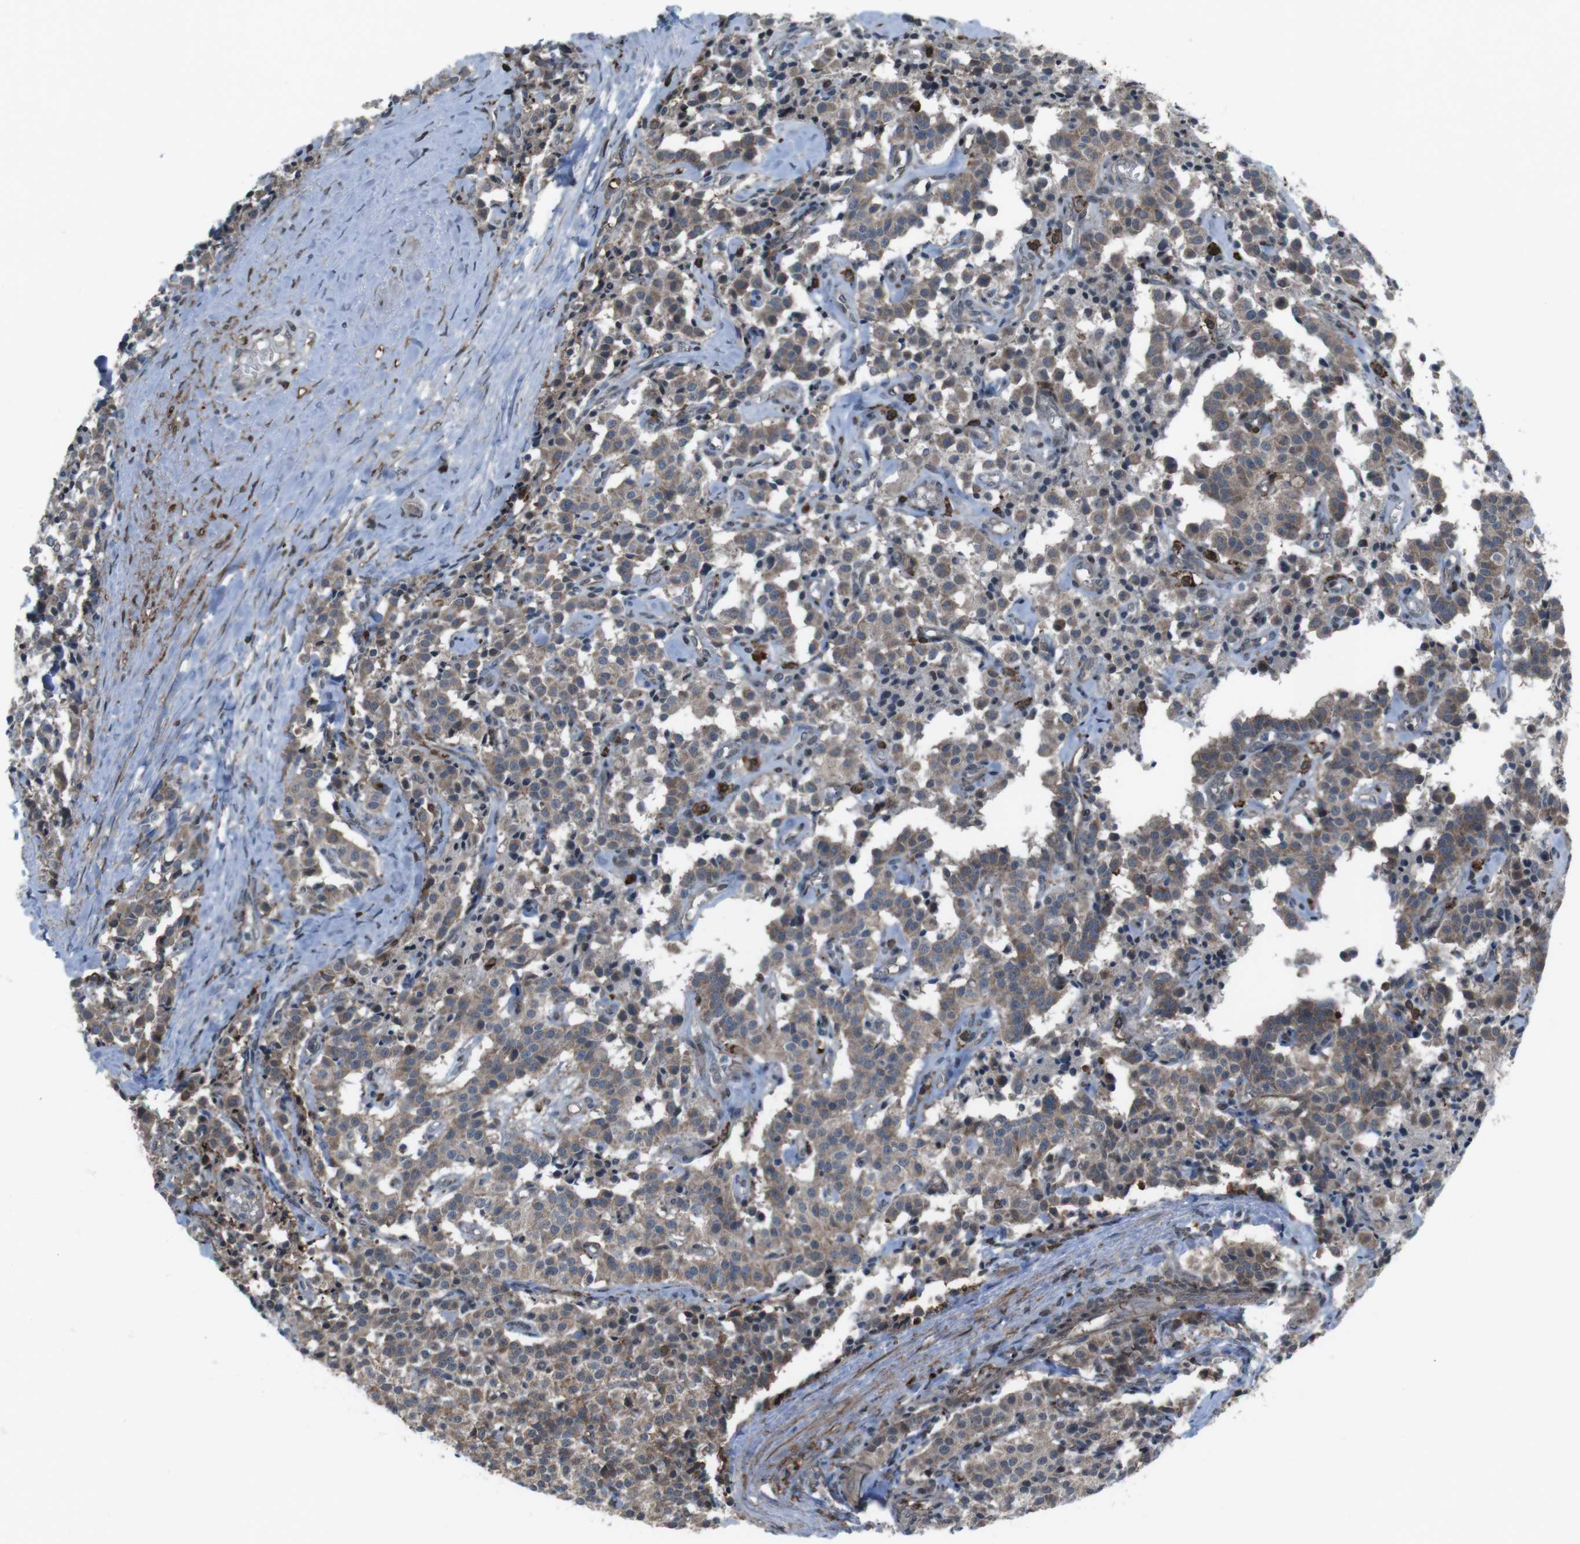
{"staining": {"intensity": "moderate", "quantity": ">75%", "location": "cytoplasmic/membranous"}, "tissue": "carcinoid", "cell_type": "Tumor cells", "image_type": "cancer", "snomed": [{"axis": "morphology", "description": "Carcinoid, malignant, NOS"}, {"axis": "topography", "description": "Lung"}], "caption": "Carcinoid stained with DAB (3,3'-diaminobenzidine) immunohistochemistry (IHC) demonstrates medium levels of moderate cytoplasmic/membranous positivity in approximately >75% of tumor cells.", "gene": "GDF10", "patient": {"sex": "male", "age": 30}}